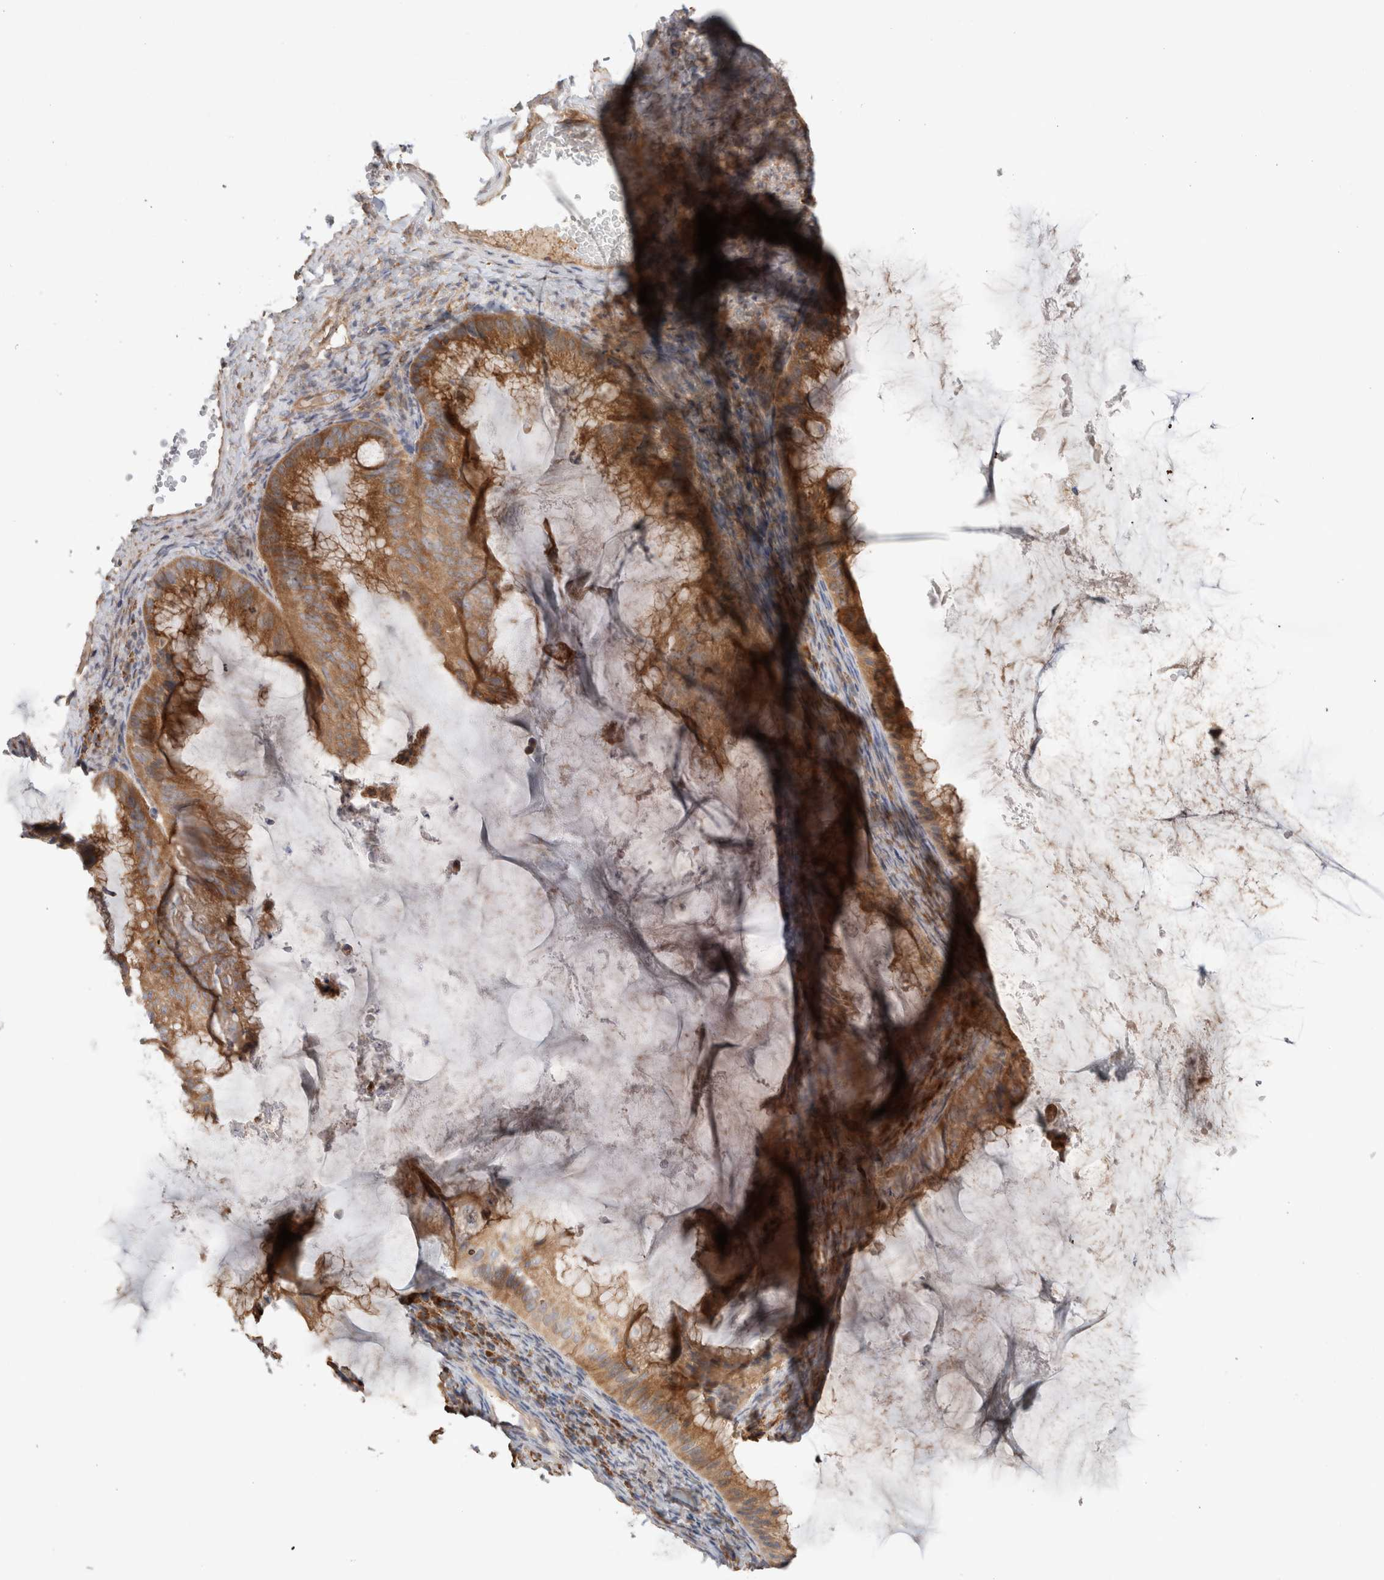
{"staining": {"intensity": "moderate", "quantity": ">75%", "location": "cytoplasmic/membranous"}, "tissue": "ovarian cancer", "cell_type": "Tumor cells", "image_type": "cancer", "snomed": [{"axis": "morphology", "description": "Cystadenocarcinoma, mucinous, NOS"}, {"axis": "topography", "description": "Ovary"}], "caption": "Immunohistochemistry of human ovarian cancer exhibits medium levels of moderate cytoplasmic/membranous positivity in approximately >75% of tumor cells.", "gene": "PDCD10", "patient": {"sex": "female", "age": 61}}